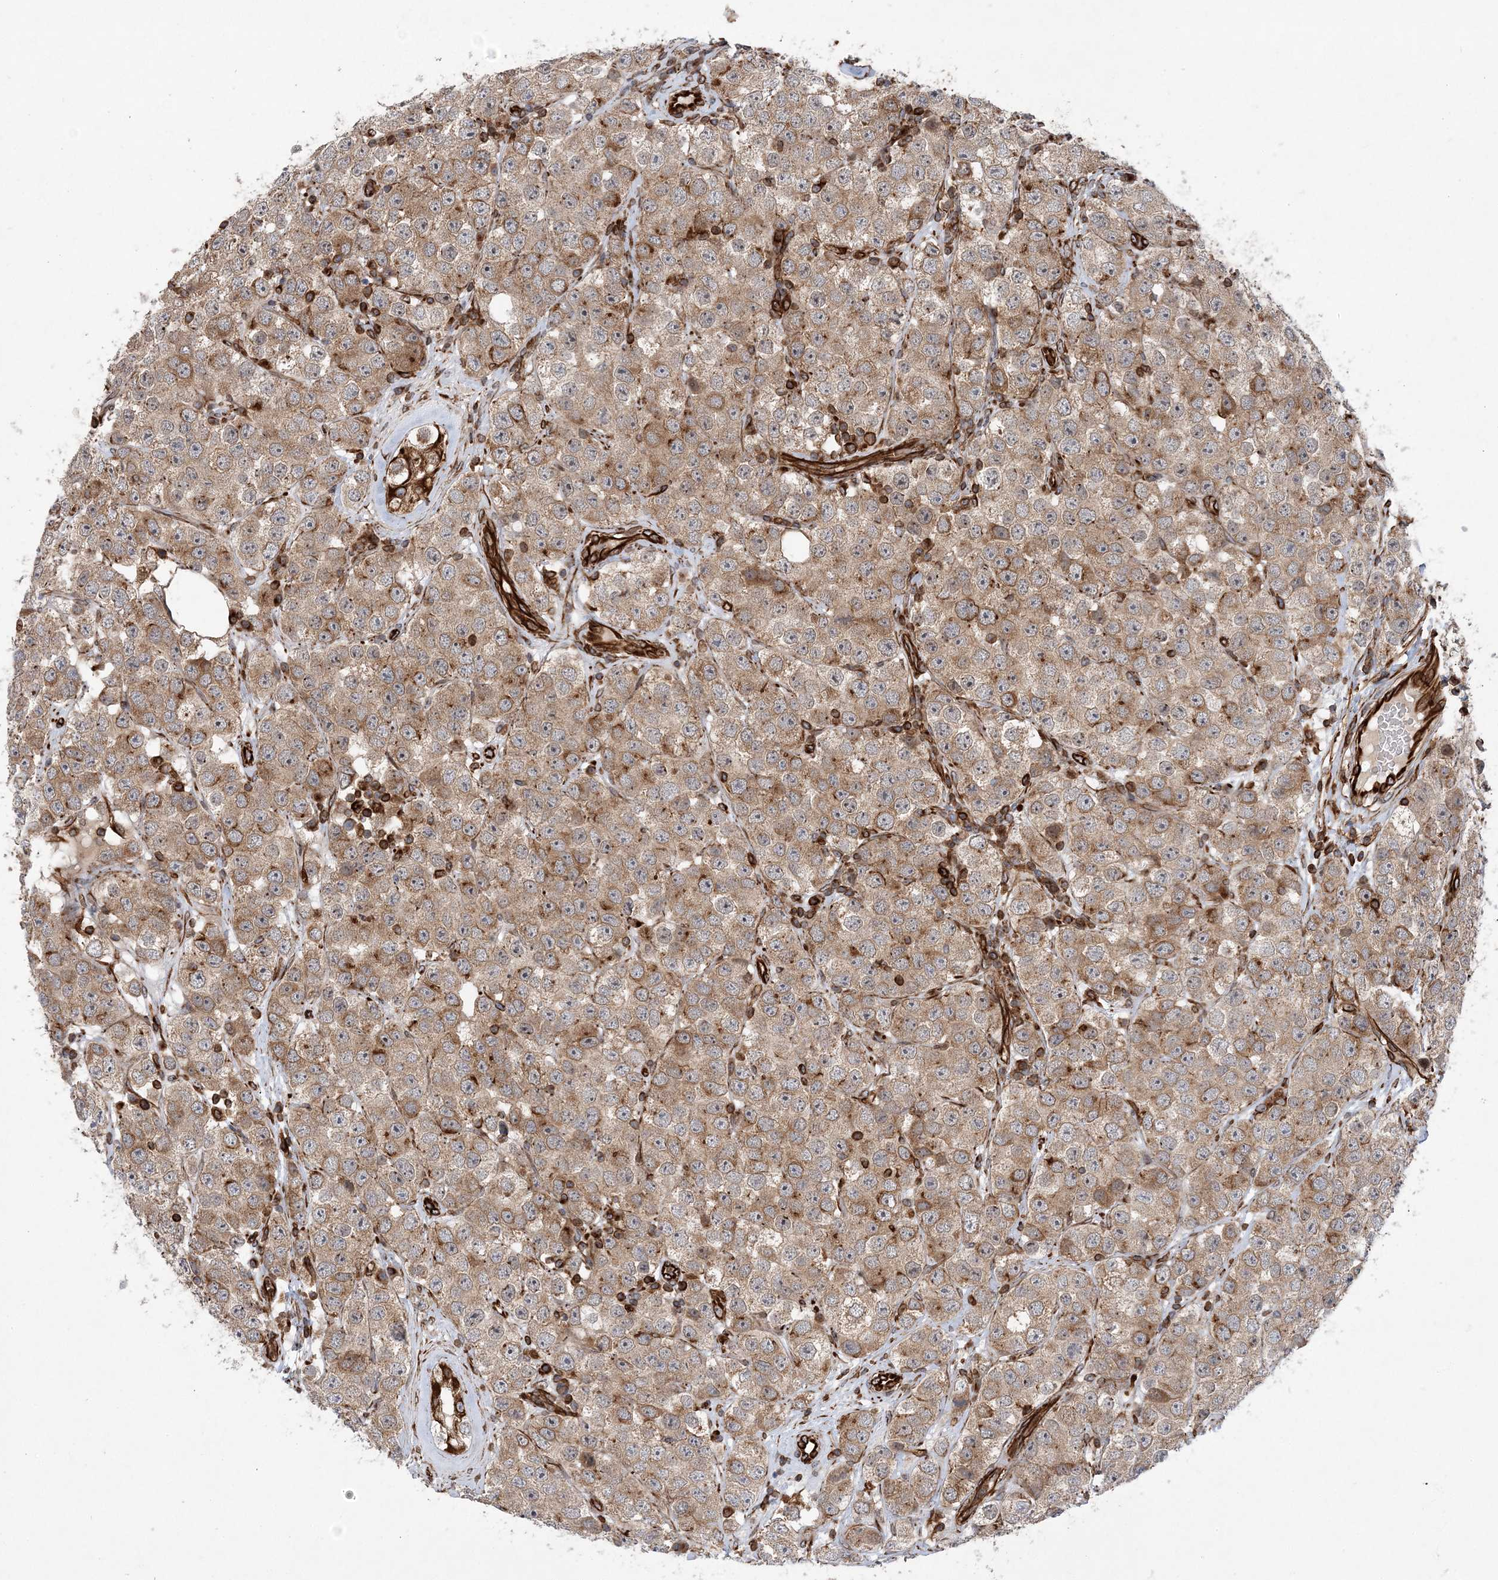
{"staining": {"intensity": "moderate", "quantity": ">75%", "location": "cytoplasmic/membranous"}, "tissue": "testis cancer", "cell_type": "Tumor cells", "image_type": "cancer", "snomed": [{"axis": "morphology", "description": "Seminoma, NOS"}, {"axis": "topography", "description": "Testis"}], "caption": "Human testis cancer stained for a protein (brown) displays moderate cytoplasmic/membranous positive staining in about >75% of tumor cells.", "gene": "FAM114A2", "patient": {"sex": "male", "age": 28}}